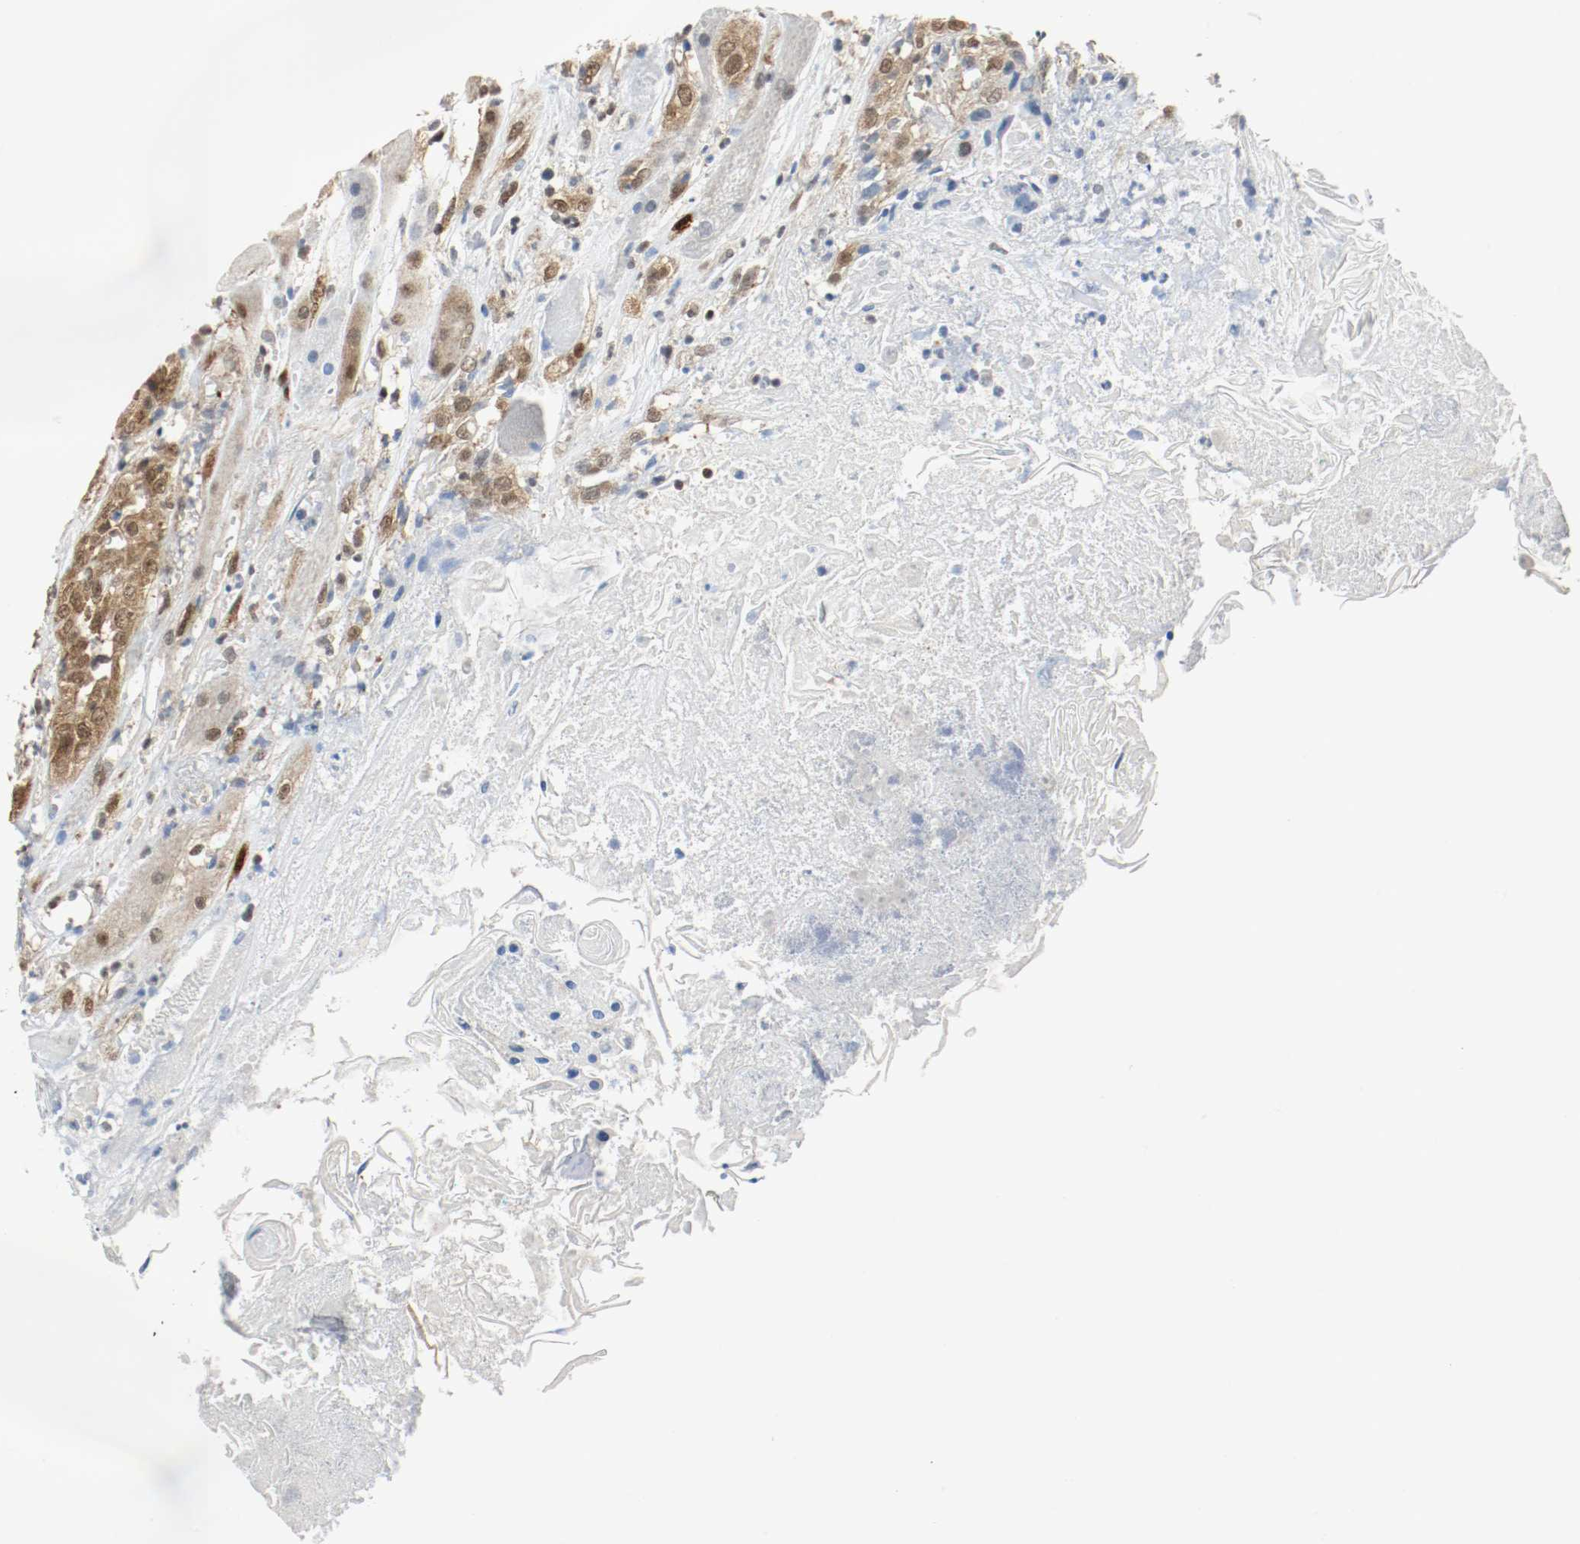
{"staining": {"intensity": "moderate", "quantity": ">75%", "location": "cytoplasmic/membranous,nuclear"}, "tissue": "head and neck cancer", "cell_type": "Tumor cells", "image_type": "cancer", "snomed": [{"axis": "morphology", "description": "Squamous cell carcinoma, NOS"}, {"axis": "topography", "description": "Head-Neck"}], "caption": "Immunohistochemistry (DAB) staining of human head and neck cancer shows moderate cytoplasmic/membranous and nuclear protein positivity in approximately >75% of tumor cells. The protein is stained brown, and the nuclei are stained in blue (DAB IHC with brightfield microscopy, high magnification).", "gene": "PPME1", "patient": {"sex": "female", "age": 84}}